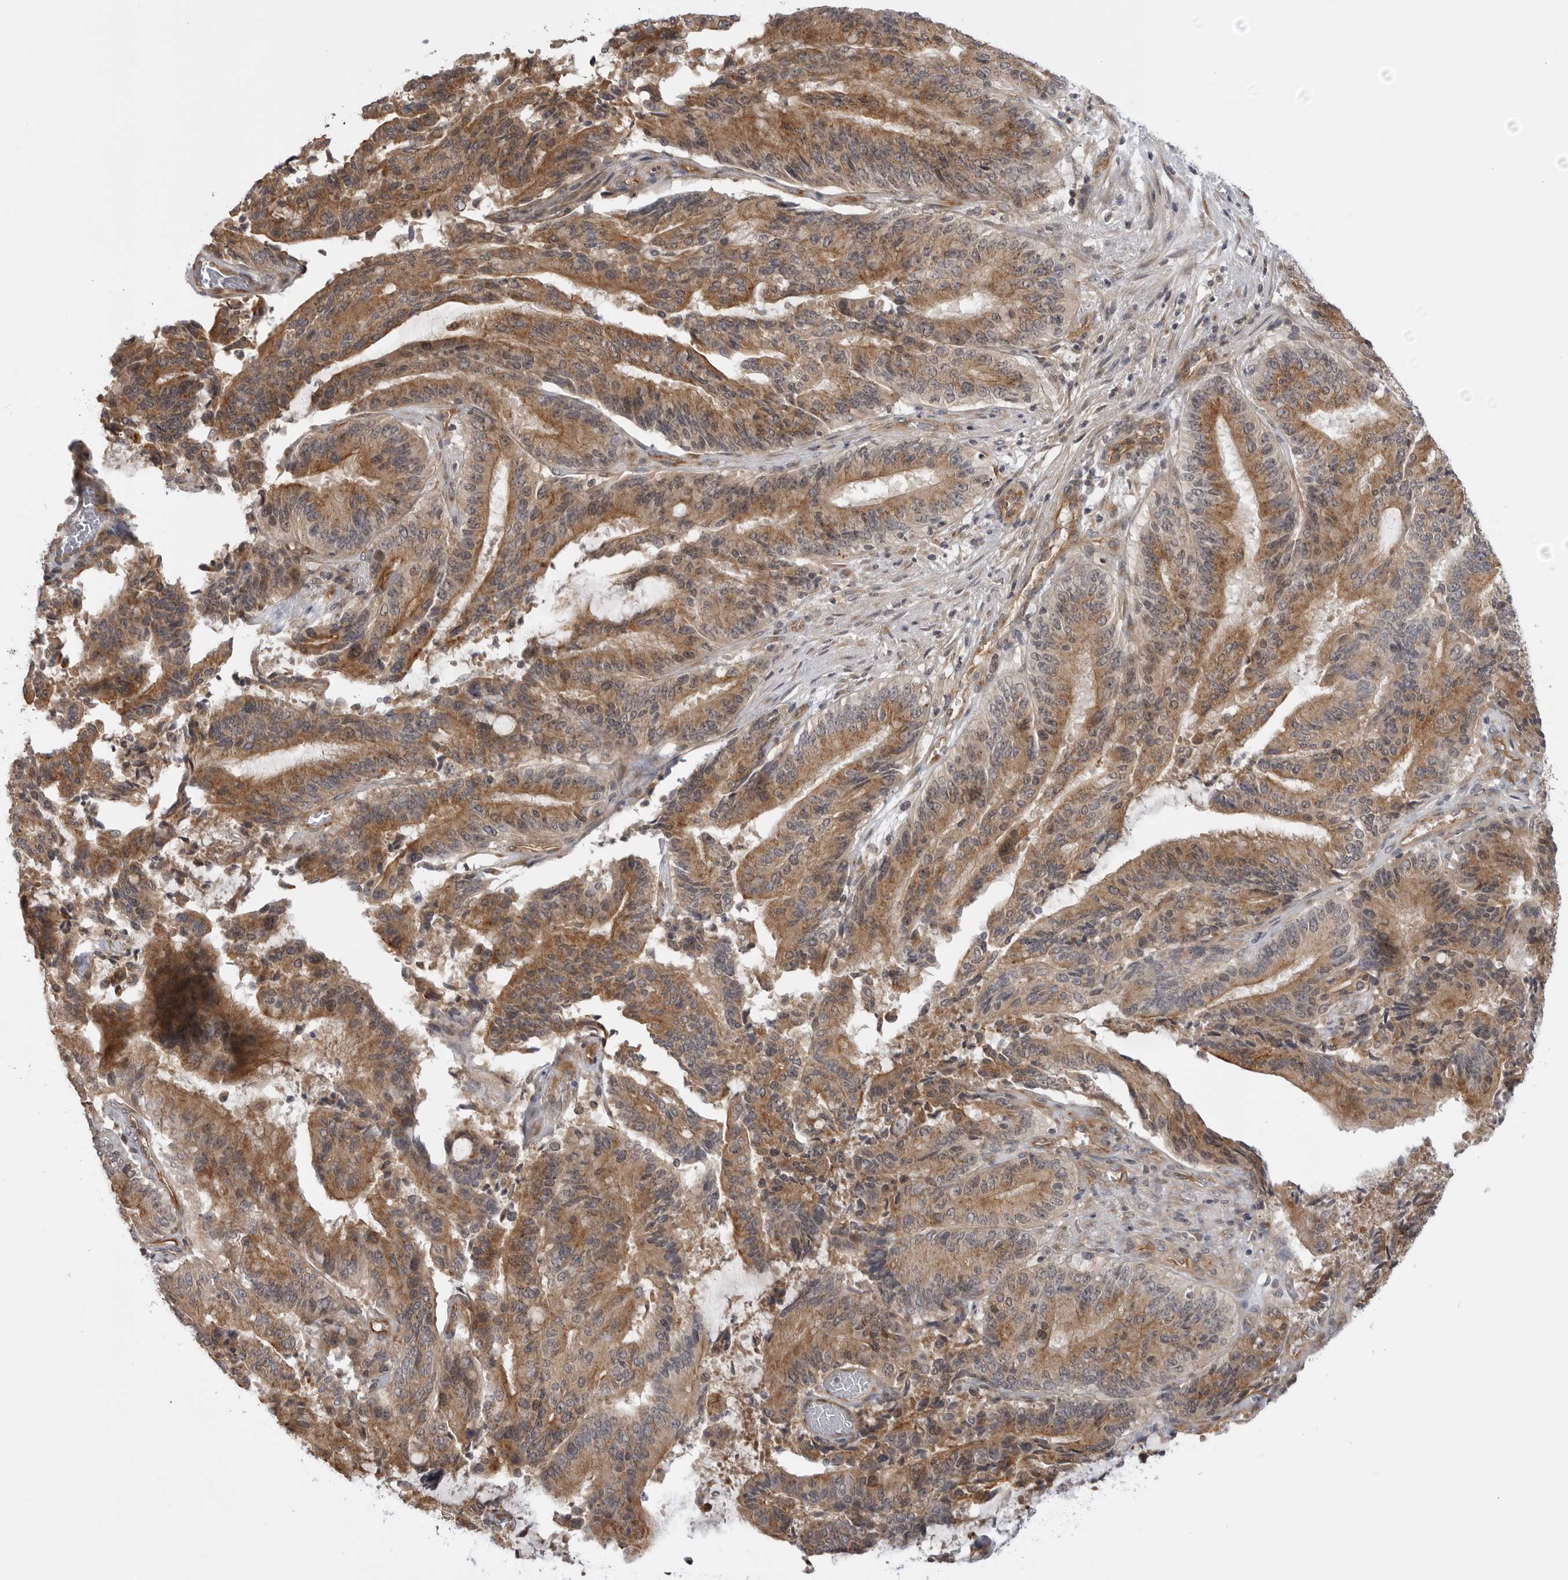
{"staining": {"intensity": "moderate", "quantity": ">75%", "location": "cytoplasmic/membranous"}, "tissue": "liver cancer", "cell_type": "Tumor cells", "image_type": "cancer", "snomed": [{"axis": "morphology", "description": "Normal tissue, NOS"}, {"axis": "morphology", "description": "Cholangiocarcinoma"}, {"axis": "topography", "description": "Liver"}, {"axis": "topography", "description": "Peripheral nerve tissue"}], "caption": "This histopathology image displays liver cholangiocarcinoma stained with immunohistochemistry (IHC) to label a protein in brown. The cytoplasmic/membranous of tumor cells show moderate positivity for the protein. Nuclei are counter-stained blue.", "gene": "LRRC45", "patient": {"sex": "female", "age": 73}}